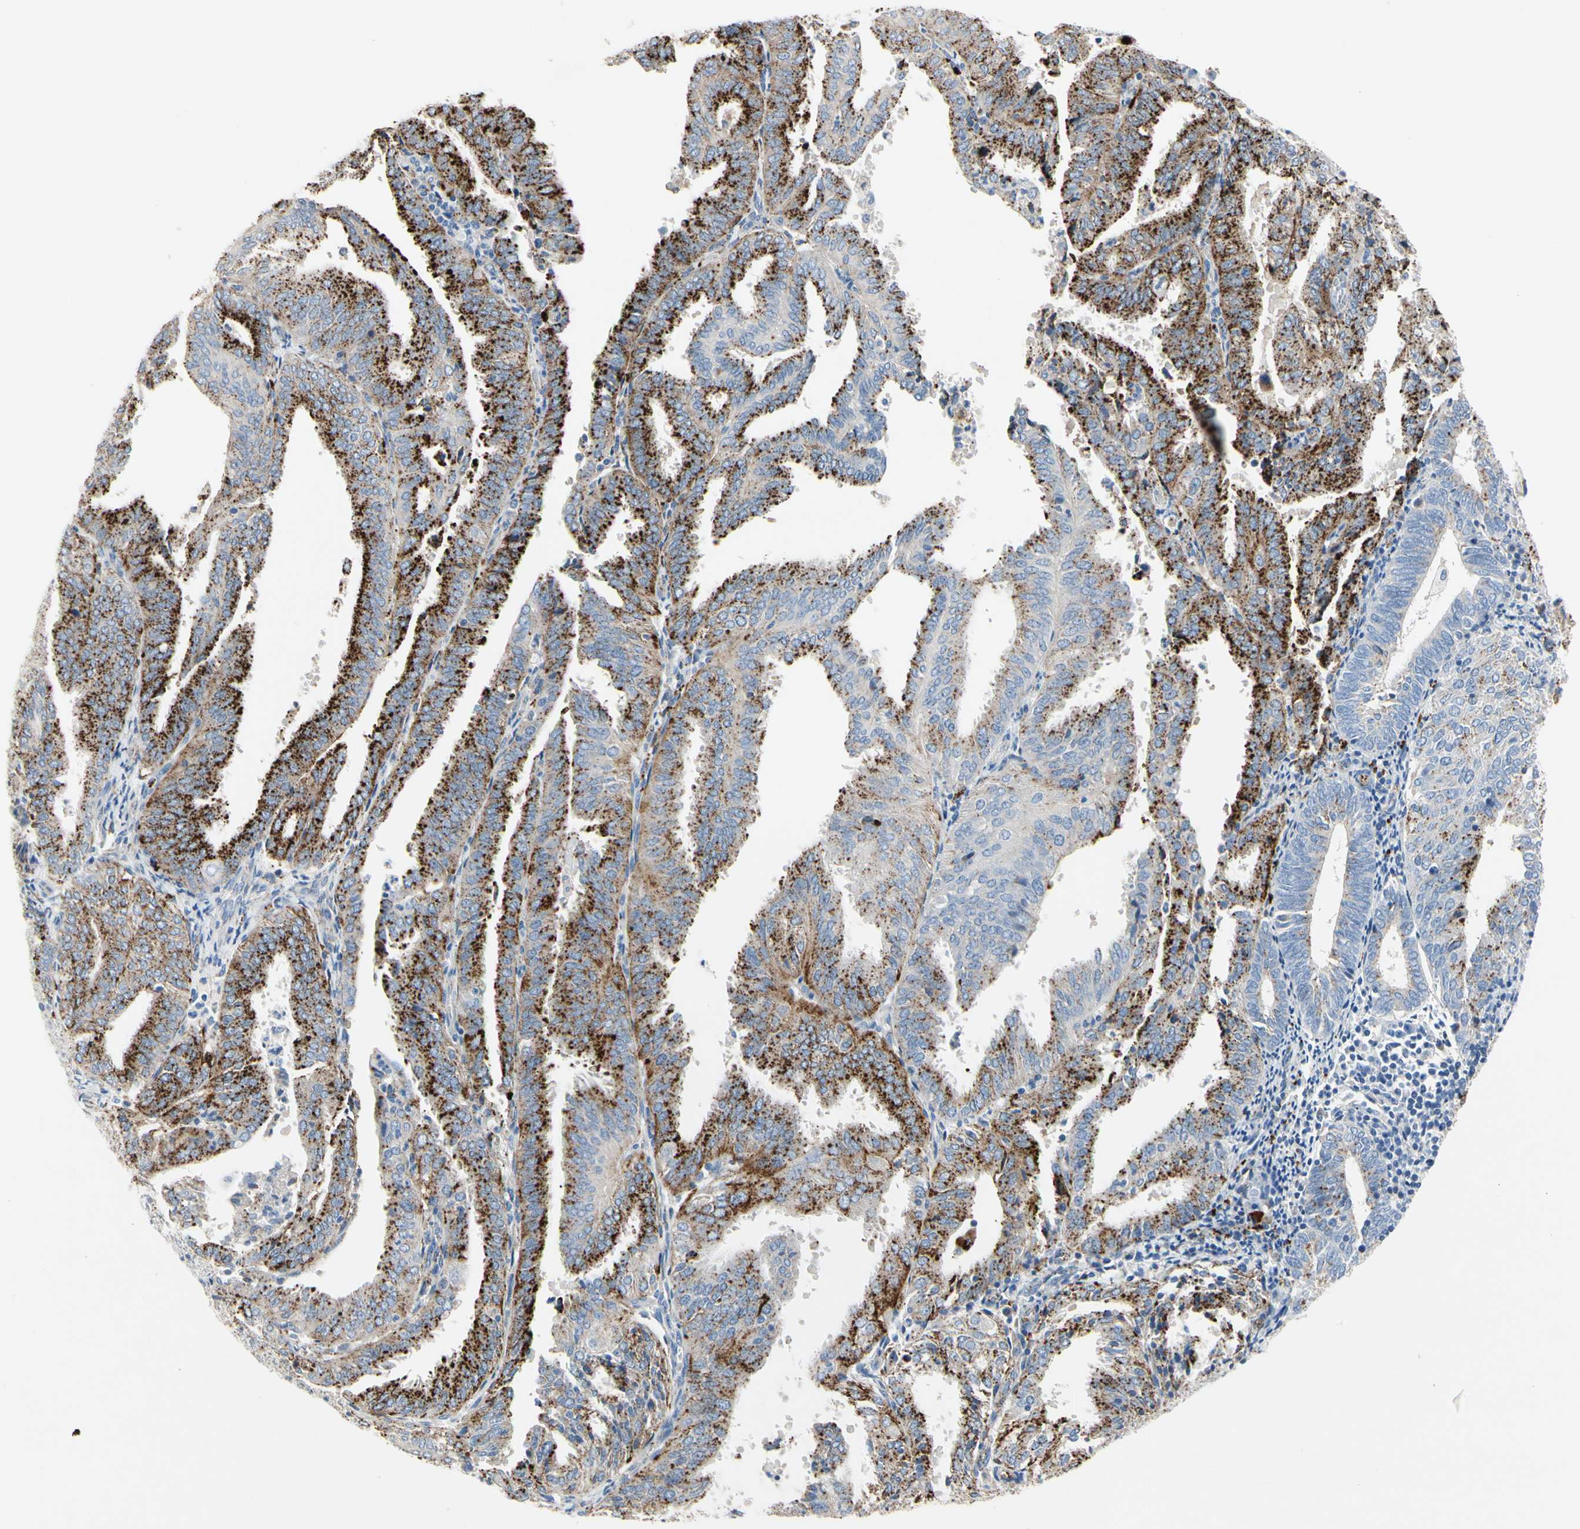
{"staining": {"intensity": "strong", "quantity": ">75%", "location": "cytoplasmic/membranous"}, "tissue": "endometrial cancer", "cell_type": "Tumor cells", "image_type": "cancer", "snomed": [{"axis": "morphology", "description": "Adenocarcinoma, NOS"}, {"axis": "topography", "description": "Uterus"}], "caption": "This image displays endometrial cancer stained with immunohistochemistry (IHC) to label a protein in brown. The cytoplasmic/membranous of tumor cells show strong positivity for the protein. Nuclei are counter-stained blue.", "gene": "RETSAT", "patient": {"sex": "female", "age": 60}}